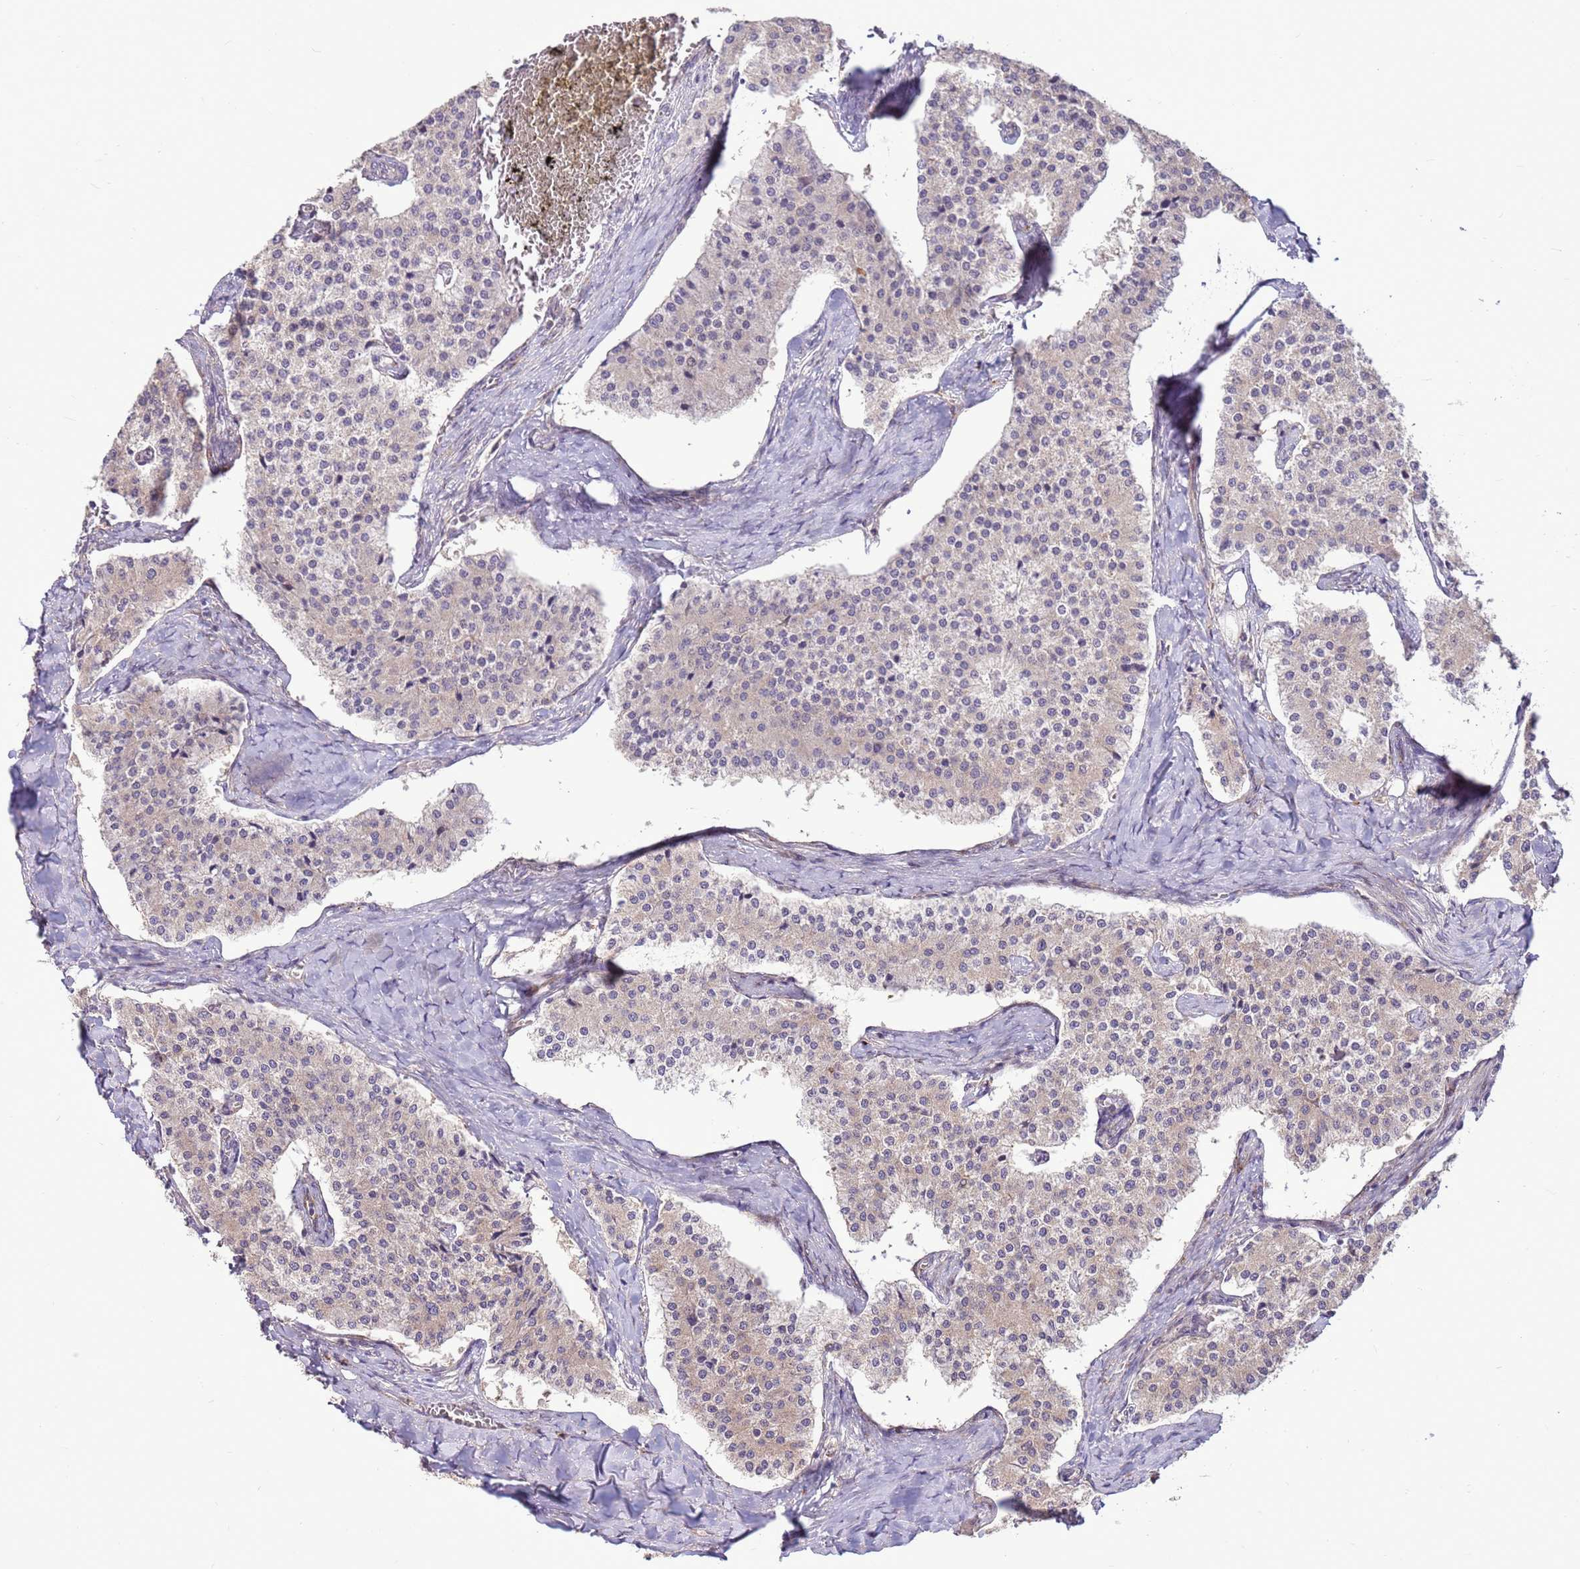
{"staining": {"intensity": "negative", "quantity": "none", "location": "none"}, "tissue": "carcinoid", "cell_type": "Tumor cells", "image_type": "cancer", "snomed": [{"axis": "morphology", "description": "Carcinoid, malignant, NOS"}, {"axis": "topography", "description": "Colon"}], "caption": "High magnification brightfield microscopy of carcinoid stained with DAB (brown) and counterstained with hematoxylin (blue): tumor cells show no significant expression. (Stains: DAB (3,3'-diaminobenzidine) immunohistochemistry (IHC) with hematoxylin counter stain, Microscopy: brightfield microscopy at high magnification).", "gene": "LGI4", "patient": {"sex": "female", "age": 52}}